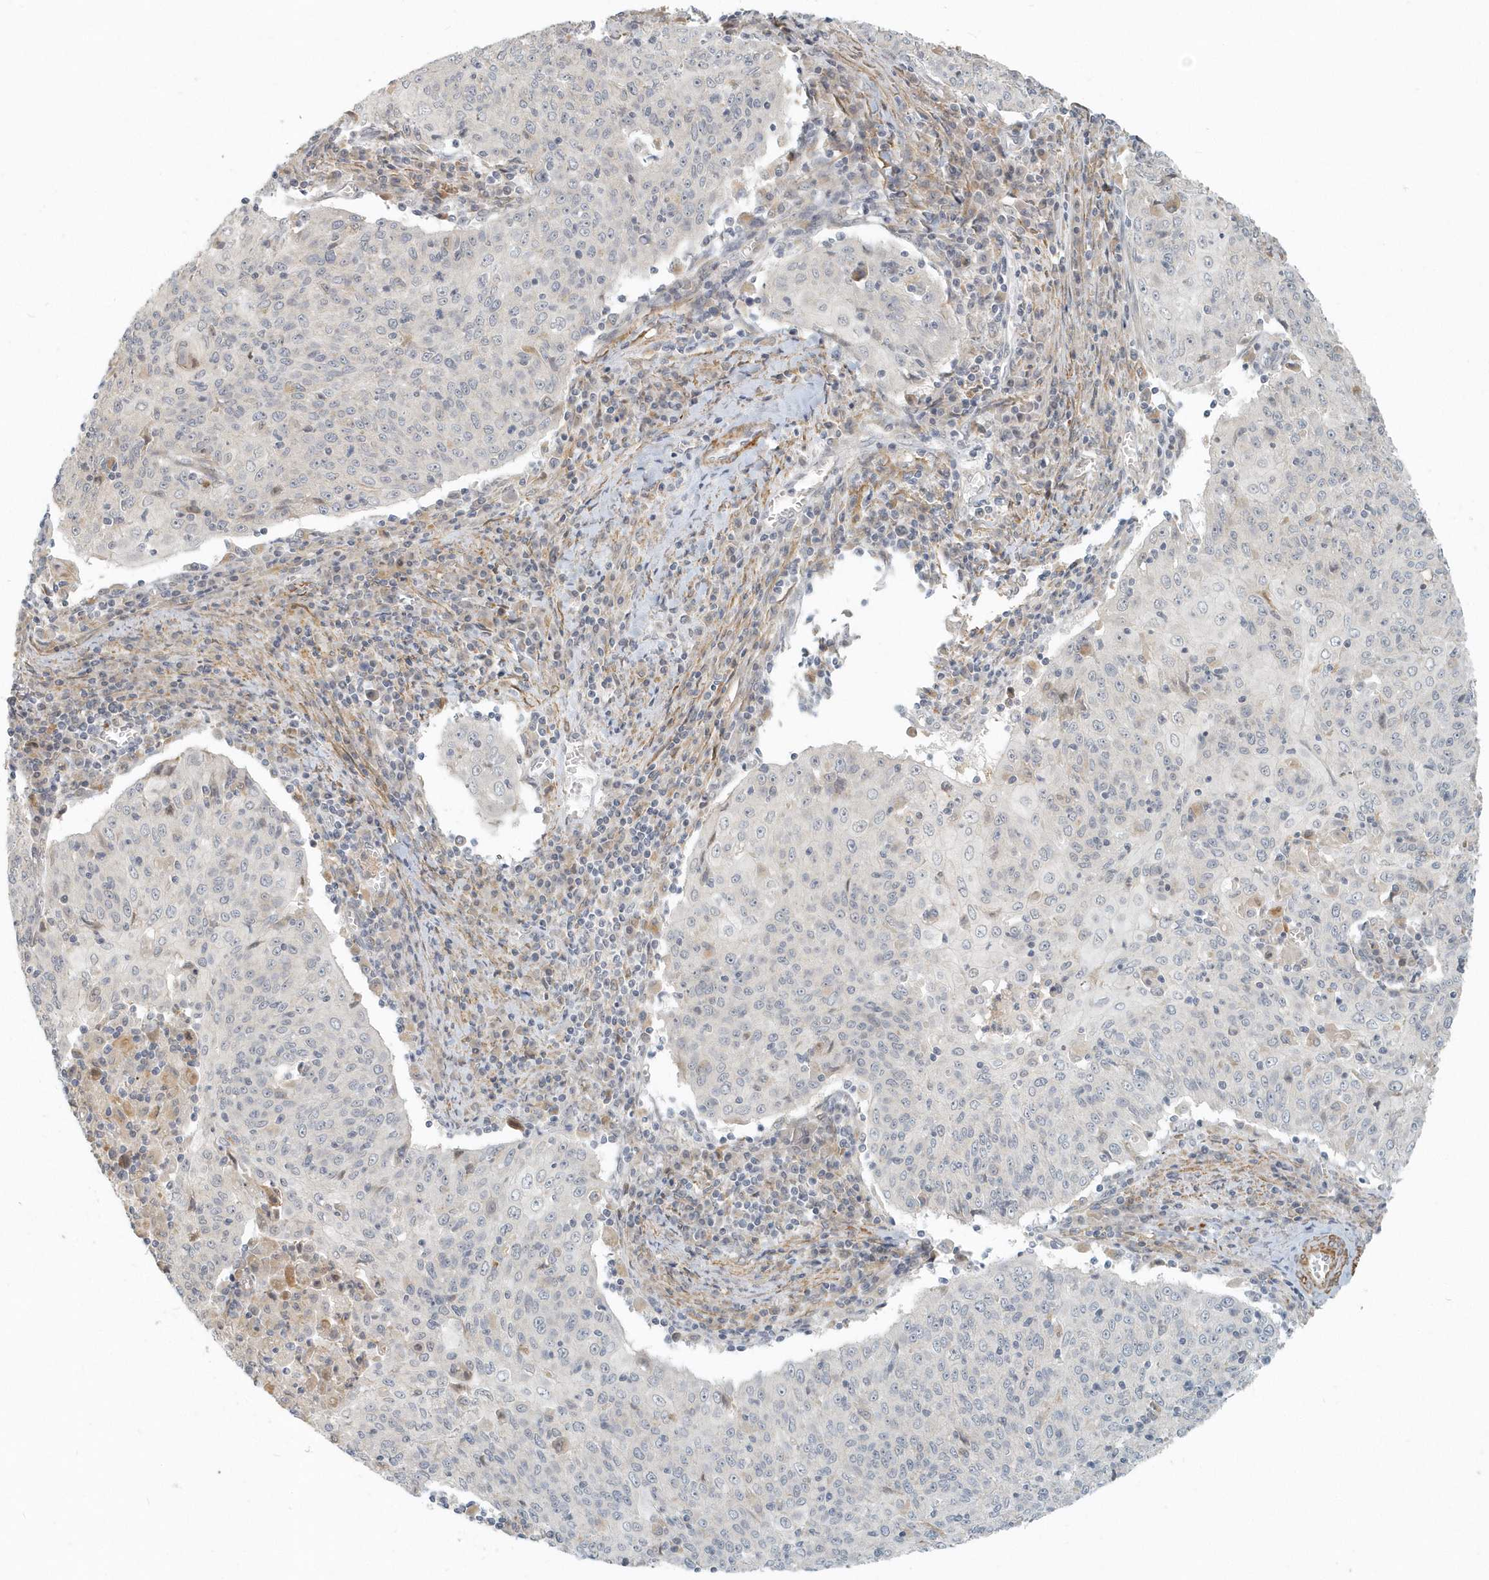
{"staining": {"intensity": "negative", "quantity": "none", "location": "none"}, "tissue": "cervical cancer", "cell_type": "Tumor cells", "image_type": "cancer", "snomed": [{"axis": "morphology", "description": "Squamous cell carcinoma, NOS"}, {"axis": "topography", "description": "Cervix"}], "caption": "High magnification brightfield microscopy of cervical cancer stained with DAB (3,3'-diaminobenzidine) (brown) and counterstained with hematoxylin (blue): tumor cells show no significant expression. Nuclei are stained in blue.", "gene": "NAPB", "patient": {"sex": "female", "age": 48}}